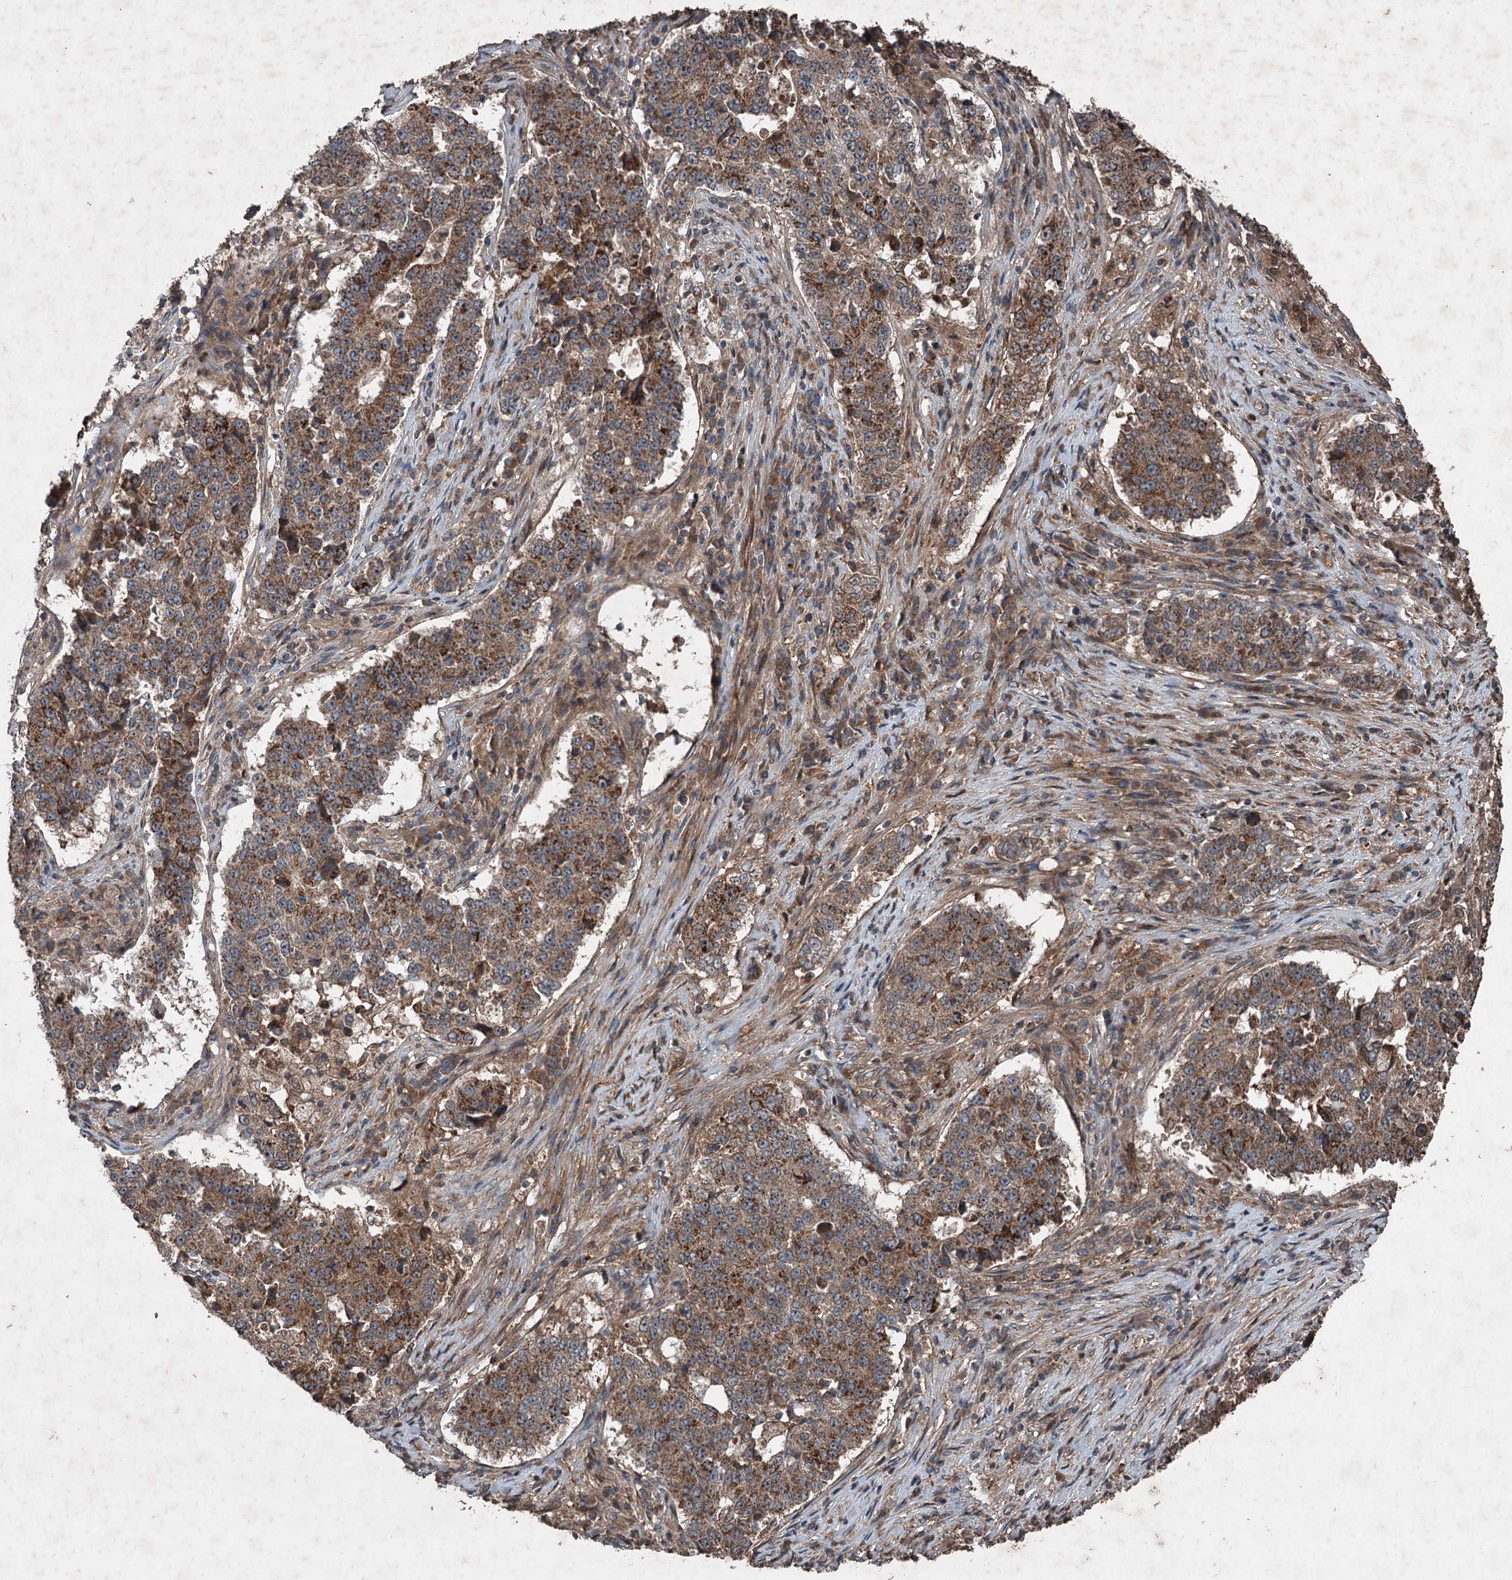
{"staining": {"intensity": "moderate", "quantity": ">75%", "location": "cytoplasmic/membranous"}, "tissue": "stomach cancer", "cell_type": "Tumor cells", "image_type": "cancer", "snomed": [{"axis": "morphology", "description": "Adenocarcinoma, NOS"}, {"axis": "topography", "description": "Stomach"}], "caption": "Stomach cancer (adenocarcinoma) stained for a protein displays moderate cytoplasmic/membranous positivity in tumor cells. Nuclei are stained in blue.", "gene": "ALAS1", "patient": {"sex": "male", "age": 59}}